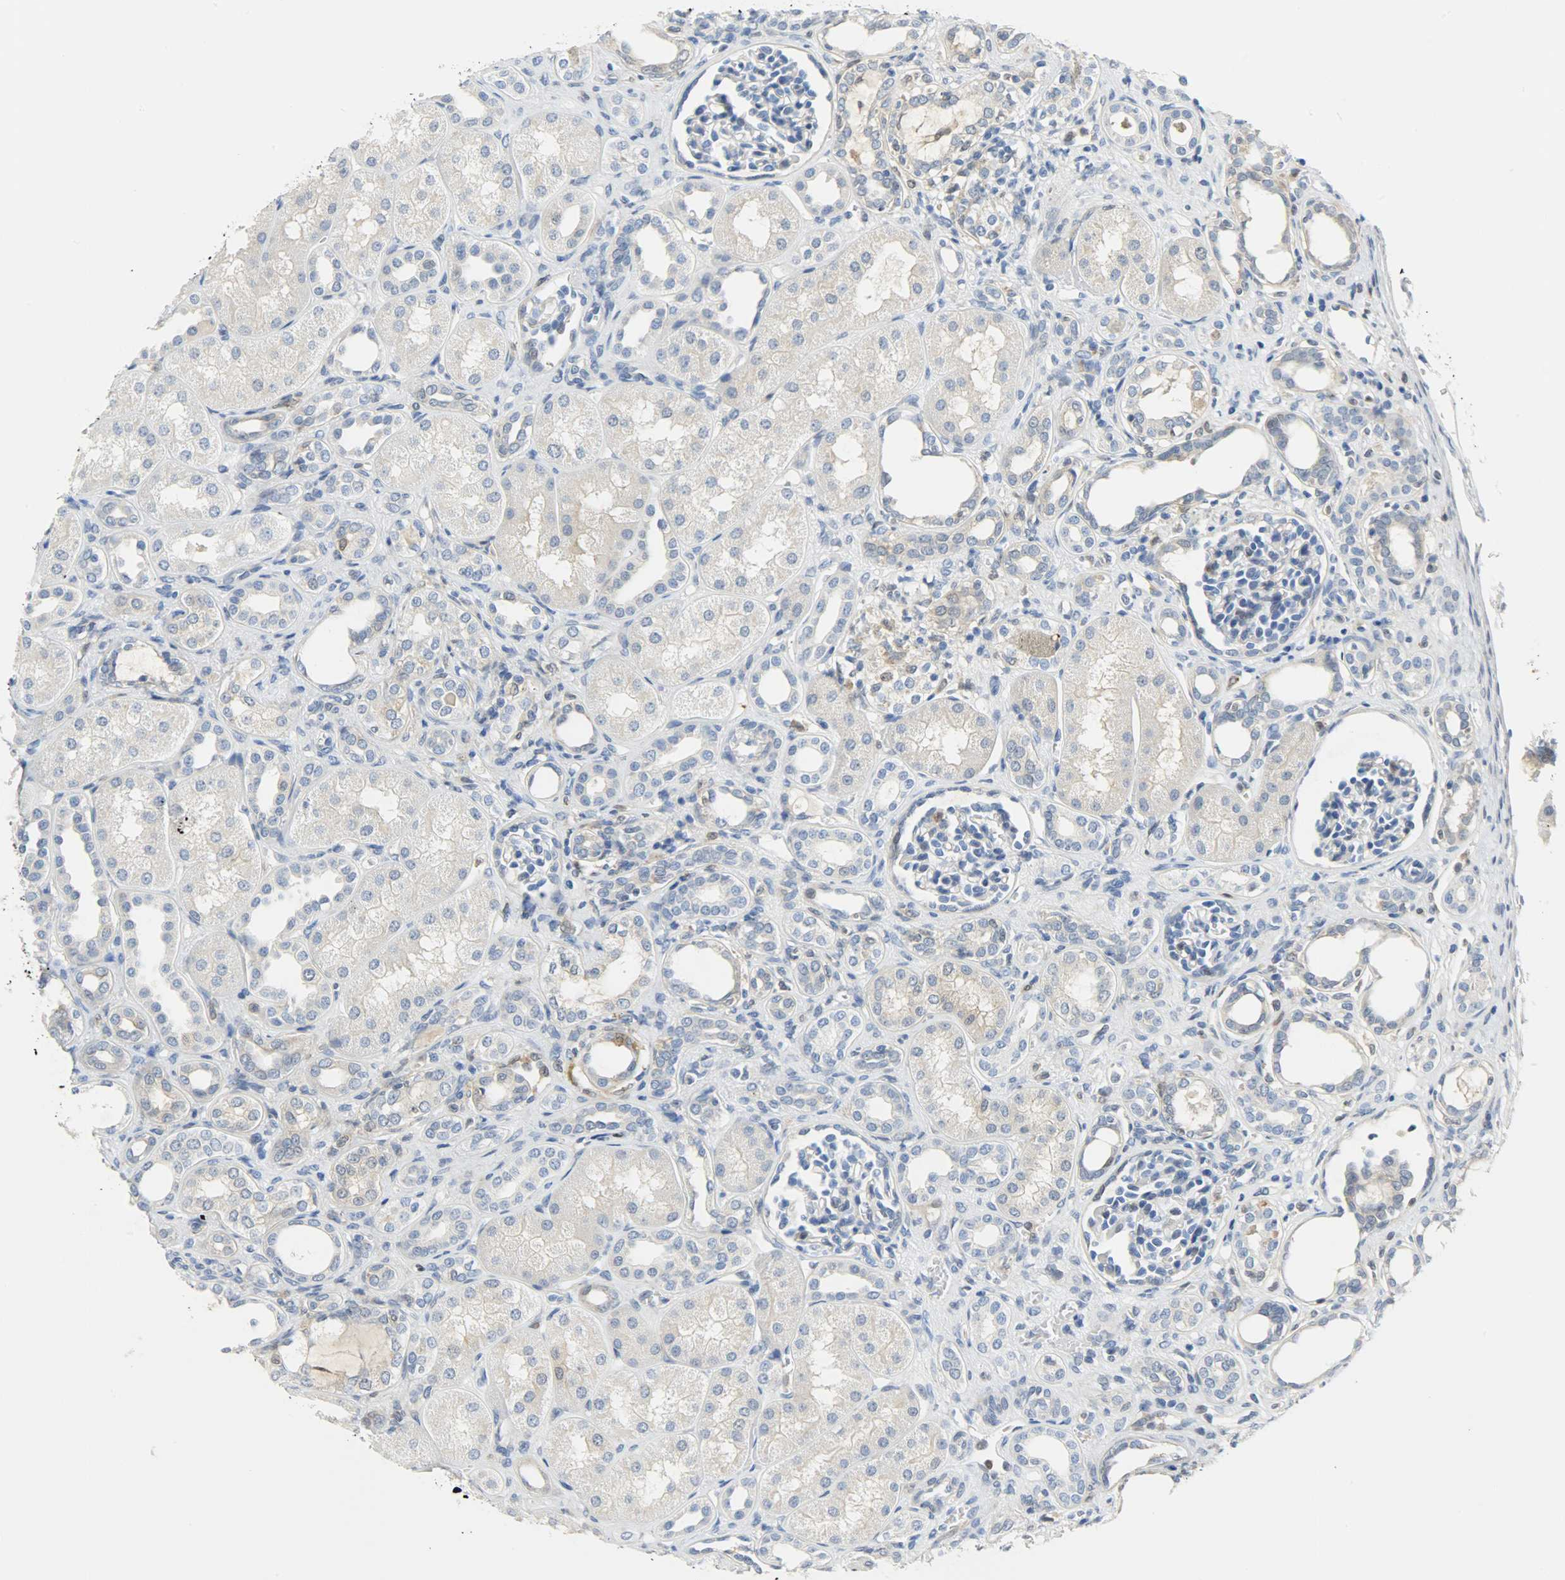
{"staining": {"intensity": "negative", "quantity": "none", "location": "none"}, "tissue": "kidney", "cell_type": "Cells in glomeruli", "image_type": "normal", "snomed": [{"axis": "morphology", "description": "Normal tissue, NOS"}, {"axis": "topography", "description": "Kidney"}], "caption": "Immunohistochemistry photomicrograph of unremarkable kidney: human kidney stained with DAB (3,3'-diaminobenzidine) exhibits no significant protein staining in cells in glomeruli.", "gene": "EIF4EBP1", "patient": {"sex": "male", "age": 7}}